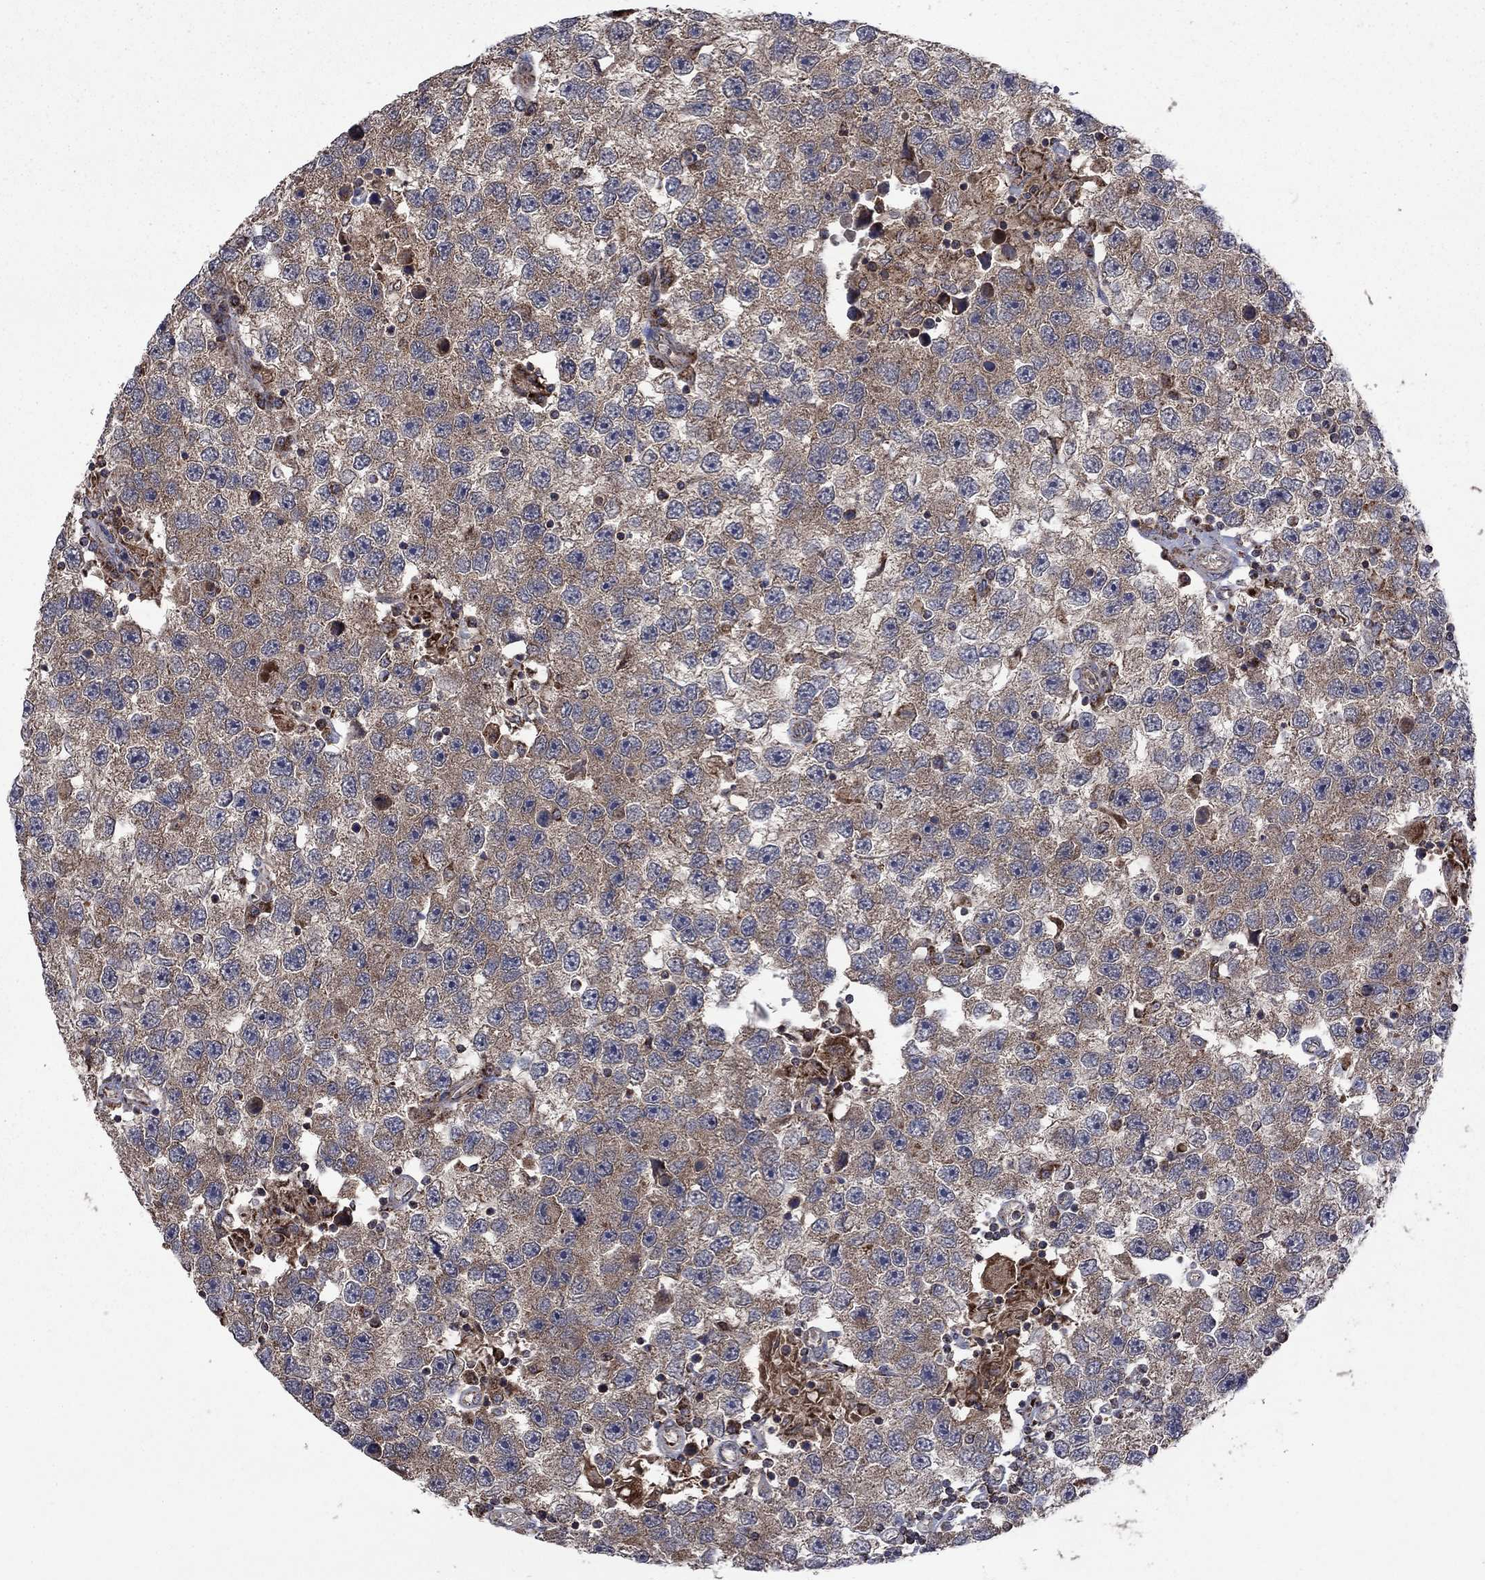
{"staining": {"intensity": "weak", "quantity": ">75%", "location": "cytoplasmic/membranous"}, "tissue": "testis cancer", "cell_type": "Tumor cells", "image_type": "cancer", "snomed": [{"axis": "morphology", "description": "Seminoma, NOS"}, {"axis": "topography", "description": "Testis"}], "caption": "An image showing weak cytoplasmic/membranous expression in approximately >75% of tumor cells in testis cancer, as visualized by brown immunohistochemical staining.", "gene": "DPH1", "patient": {"sex": "male", "age": 26}}